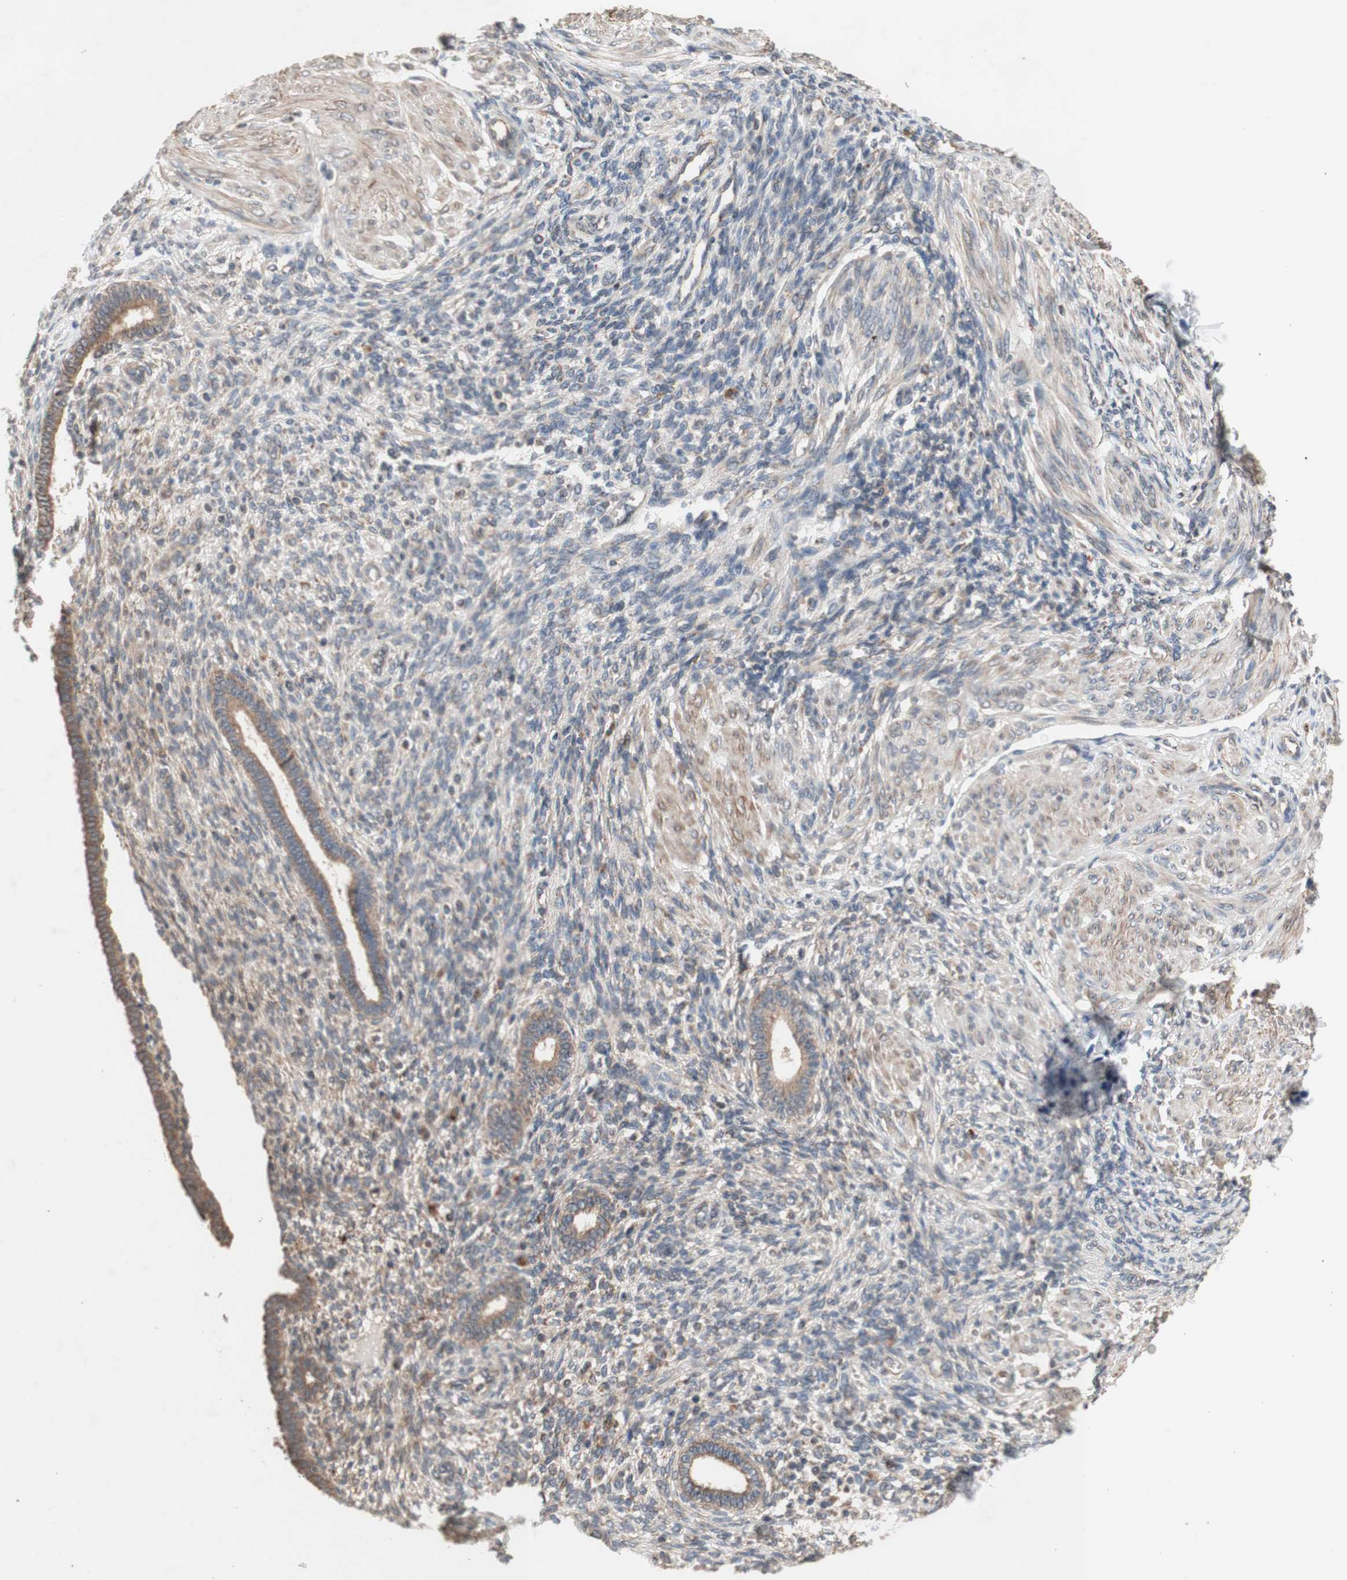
{"staining": {"intensity": "weak", "quantity": "25%-75%", "location": "cytoplasmic/membranous"}, "tissue": "endometrium", "cell_type": "Cells in endometrial stroma", "image_type": "normal", "snomed": [{"axis": "morphology", "description": "Normal tissue, NOS"}, {"axis": "topography", "description": "Endometrium"}], "caption": "Protein staining by immunohistochemistry displays weak cytoplasmic/membranous expression in approximately 25%-75% of cells in endometrial stroma in normal endometrium.", "gene": "DDOST", "patient": {"sex": "female", "age": 72}}